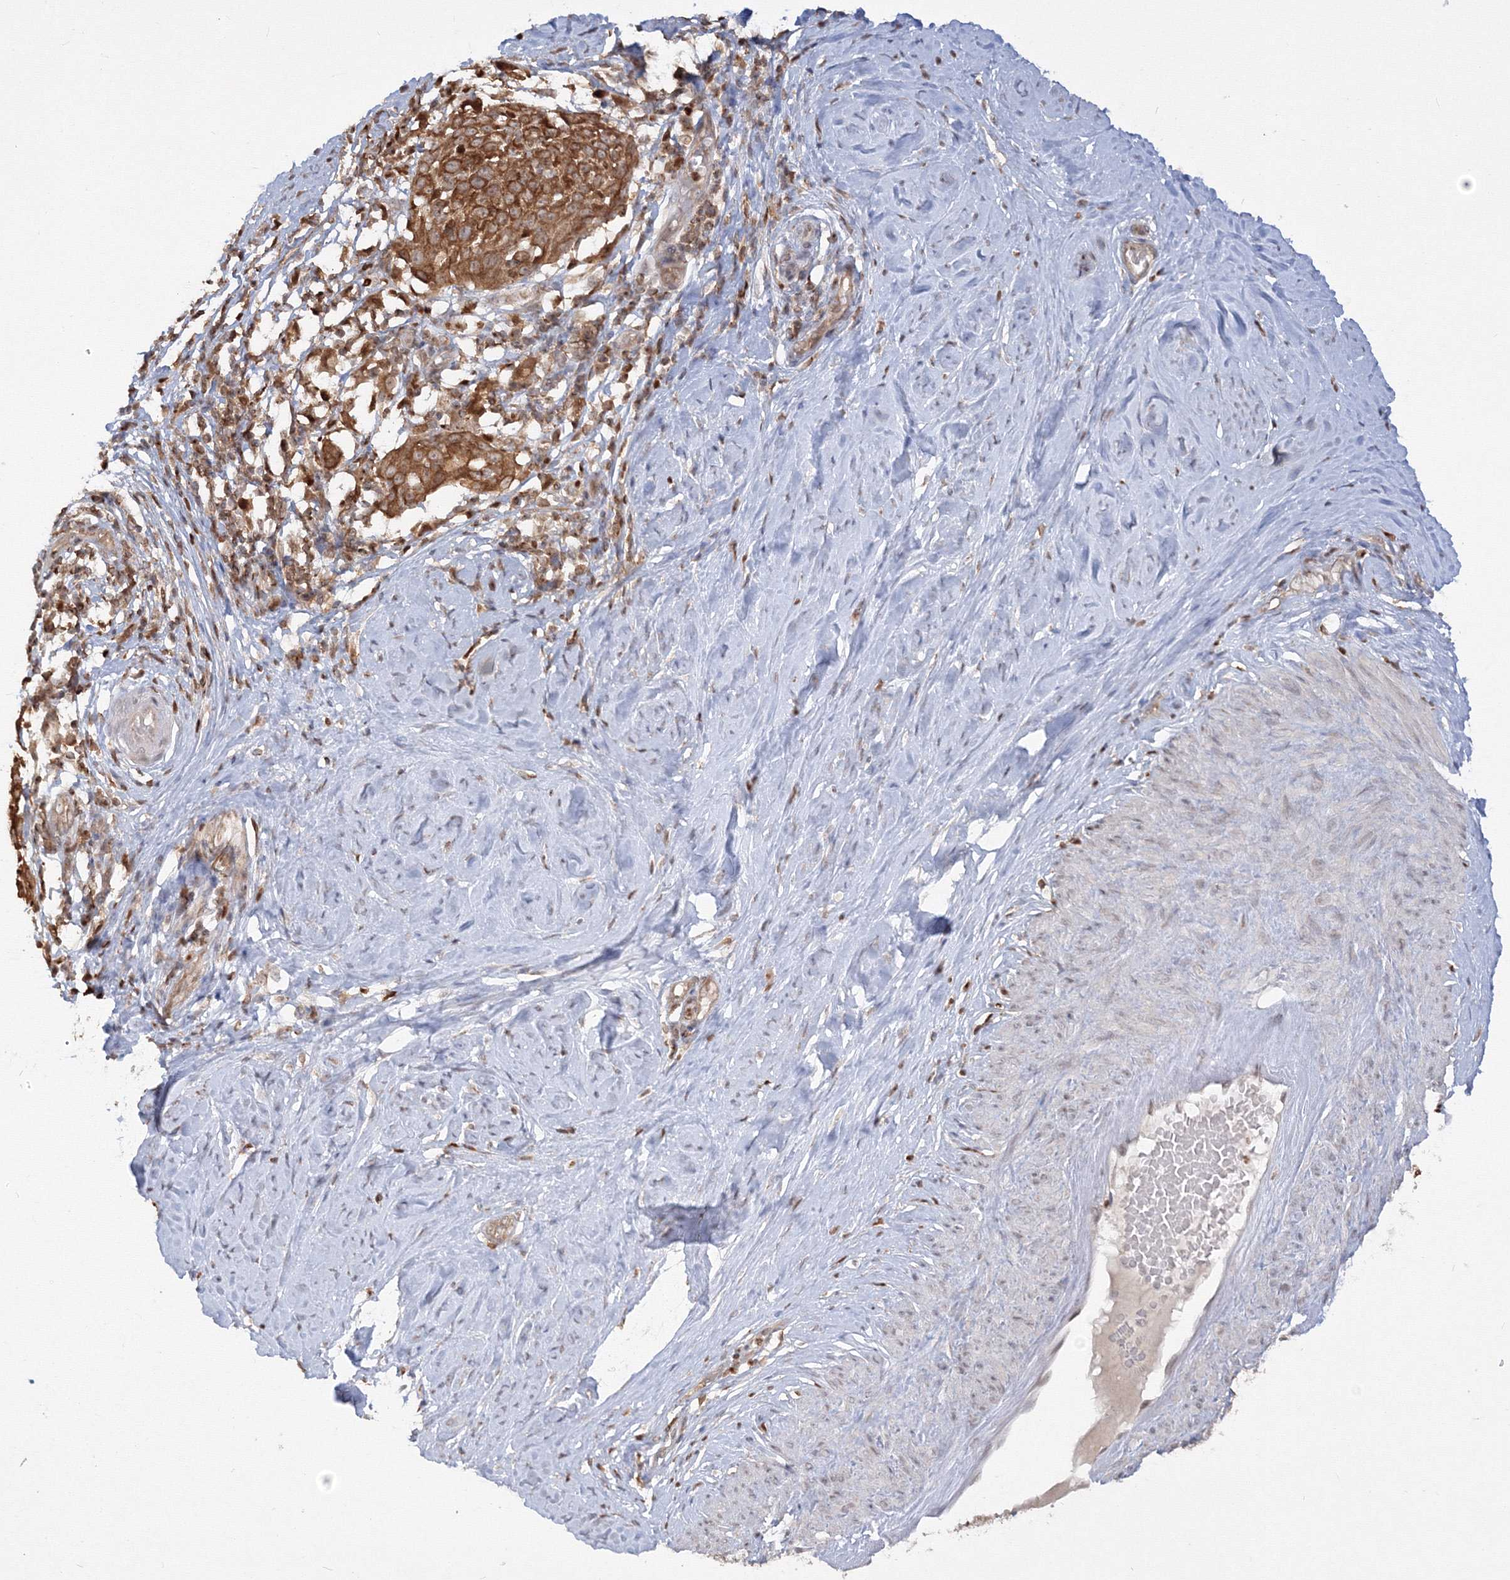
{"staining": {"intensity": "moderate", "quantity": ">75%", "location": "cytoplasmic/membranous"}, "tissue": "cervical cancer", "cell_type": "Tumor cells", "image_type": "cancer", "snomed": [{"axis": "morphology", "description": "Squamous cell carcinoma, NOS"}, {"axis": "topography", "description": "Cervix"}], "caption": "Tumor cells demonstrate medium levels of moderate cytoplasmic/membranous staining in approximately >75% of cells in squamous cell carcinoma (cervical). The staining was performed using DAB to visualize the protein expression in brown, while the nuclei were stained in blue with hematoxylin (Magnification: 20x).", "gene": "TMEM50B", "patient": {"sex": "female", "age": 51}}